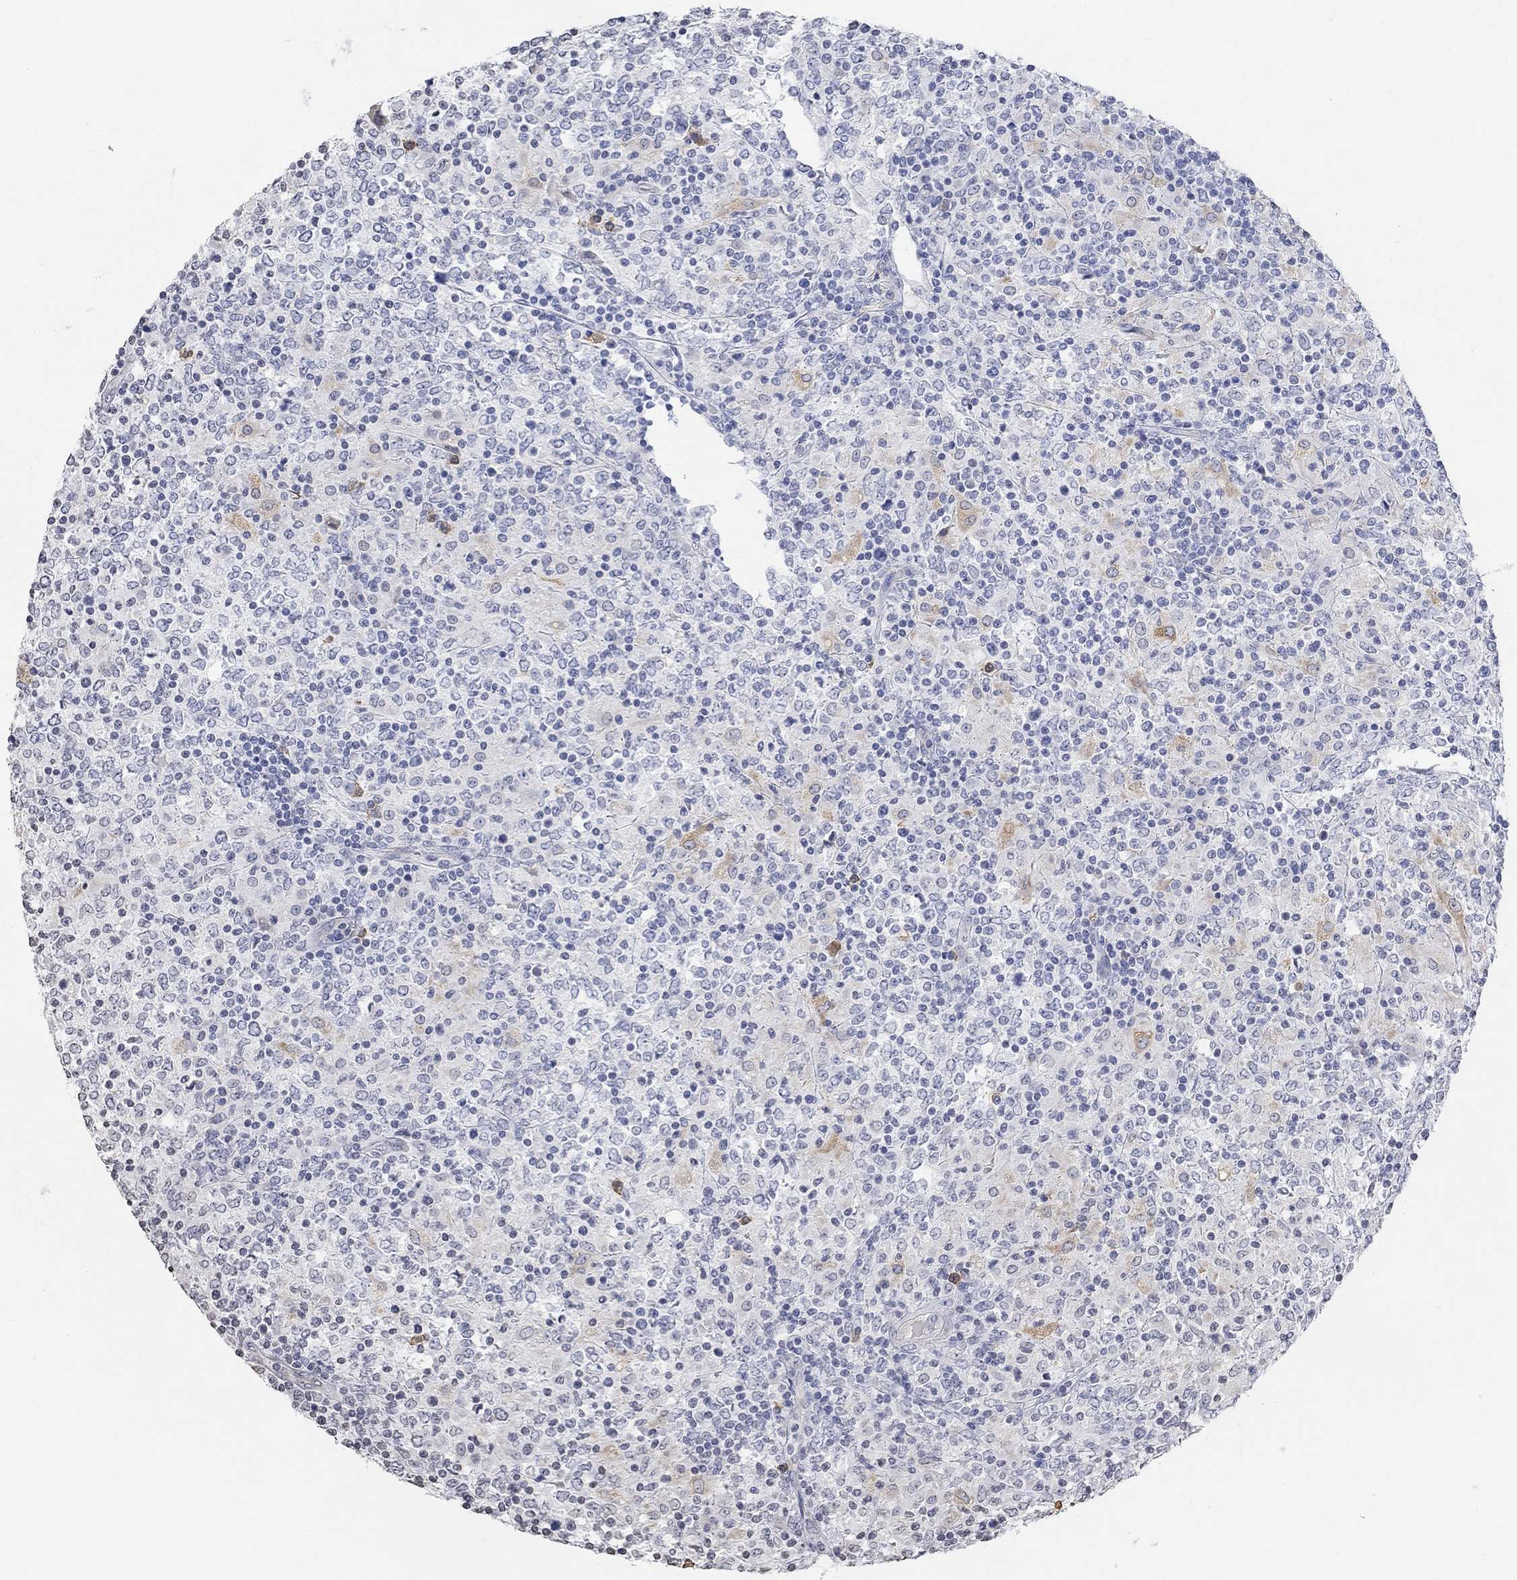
{"staining": {"intensity": "negative", "quantity": "none", "location": "none"}, "tissue": "lymphoma", "cell_type": "Tumor cells", "image_type": "cancer", "snomed": [{"axis": "morphology", "description": "Malignant lymphoma, non-Hodgkin's type, High grade"}, {"axis": "topography", "description": "Lymph node"}], "caption": "The image demonstrates no significant staining in tumor cells of lymphoma.", "gene": "TMEM255A", "patient": {"sex": "female", "age": 84}}